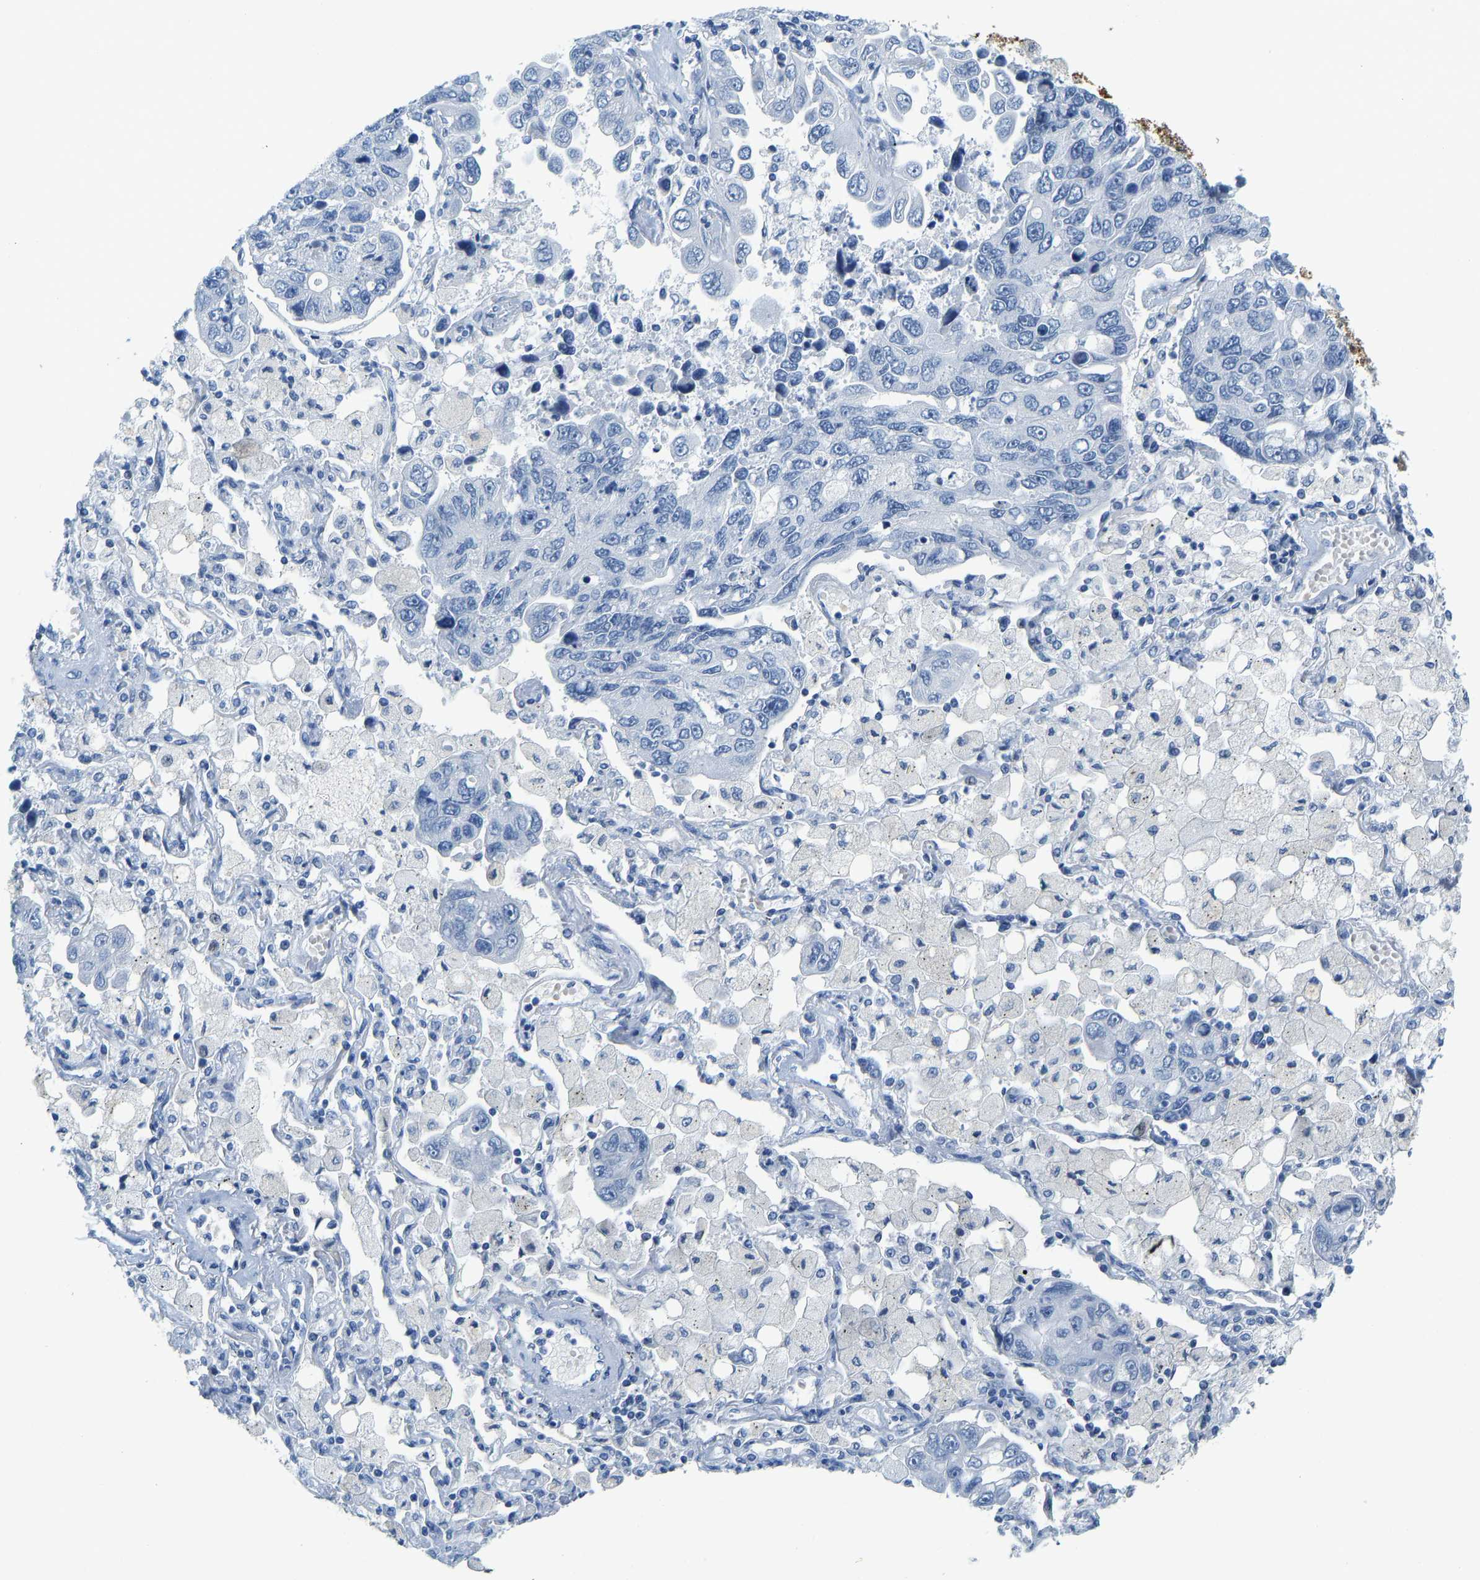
{"staining": {"intensity": "negative", "quantity": "none", "location": "none"}, "tissue": "lung cancer", "cell_type": "Tumor cells", "image_type": "cancer", "snomed": [{"axis": "morphology", "description": "Adenocarcinoma, NOS"}, {"axis": "topography", "description": "Lung"}], "caption": "High magnification brightfield microscopy of adenocarcinoma (lung) stained with DAB (brown) and counterstained with hematoxylin (blue): tumor cells show no significant positivity. (DAB immunohistochemistry with hematoxylin counter stain).", "gene": "SERPINB3", "patient": {"sex": "male", "age": 64}}